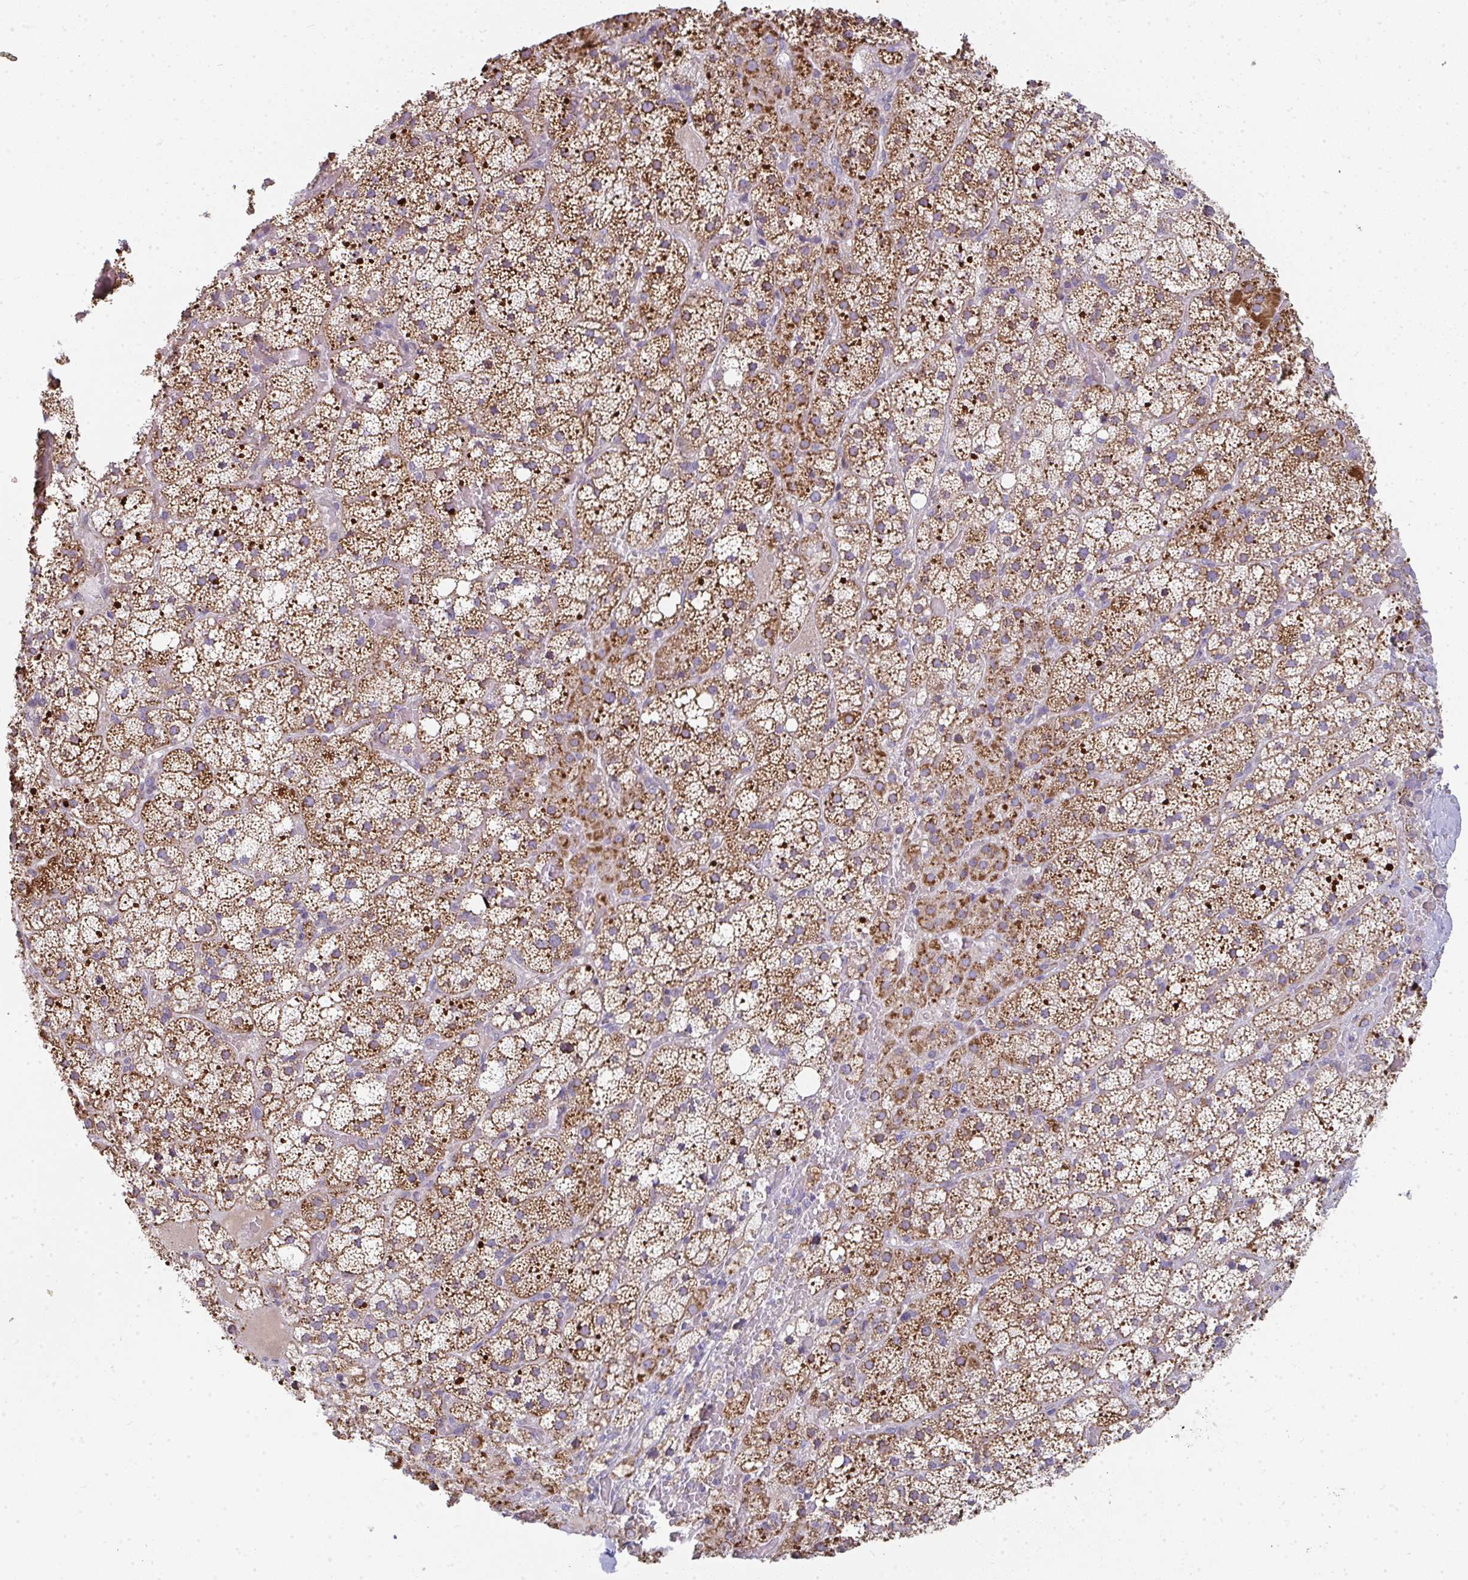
{"staining": {"intensity": "moderate", "quantity": ">75%", "location": "cytoplasmic/membranous"}, "tissue": "adrenal gland", "cell_type": "Glandular cells", "image_type": "normal", "snomed": [{"axis": "morphology", "description": "Normal tissue, NOS"}, {"axis": "topography", "description": "Adrenal gland"}], "caption": "IHC micrograph of normal adrenal gland: adrenal gland stained using IHC reveals medium levels of moderate protein expression localized specifically in the cytoplasmic/membranous of glandular cells, appearing as a cytoplasmic/membranous brown color.", "gene": "FAHD1", "patient": {"sex": "male", "age": 53}}